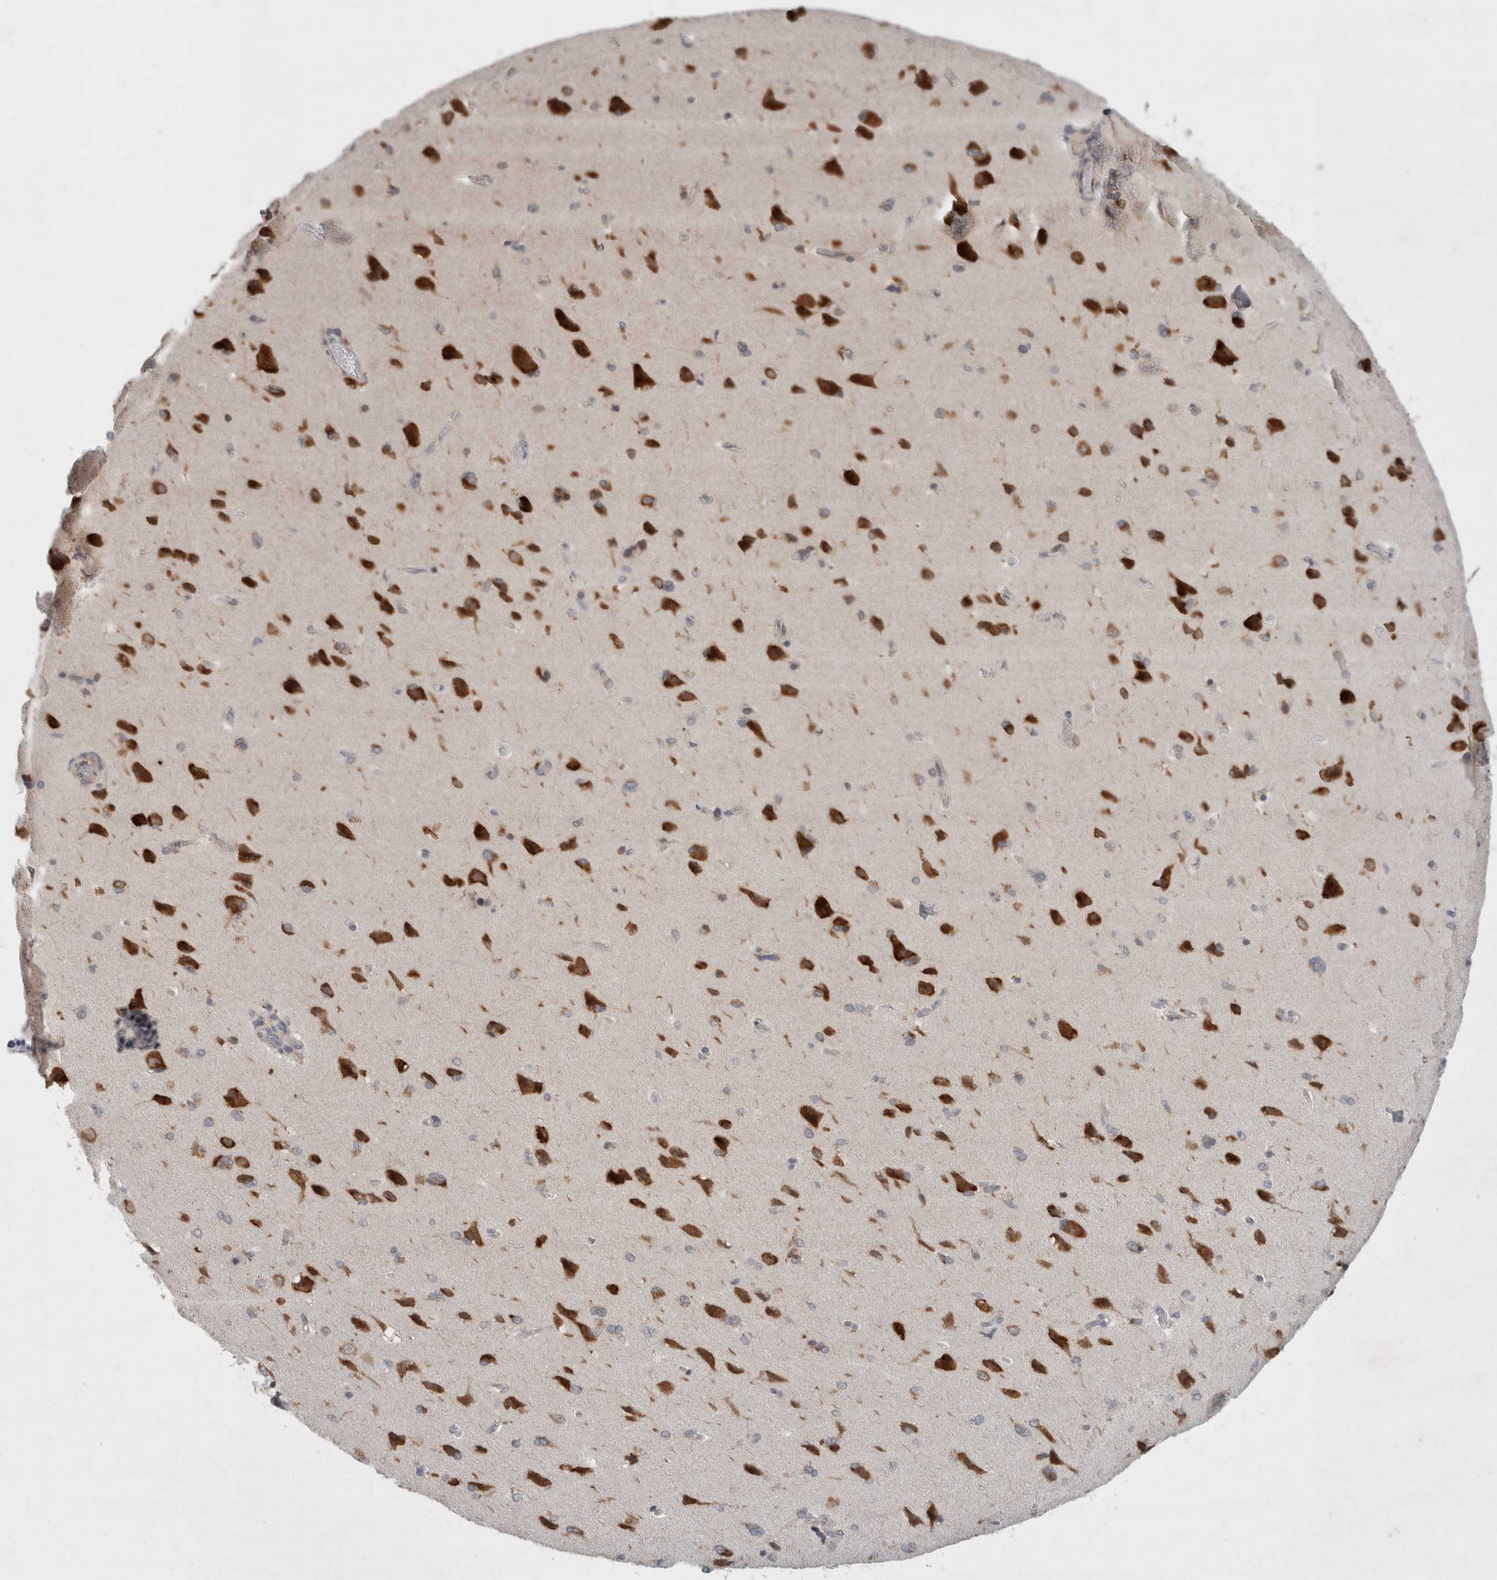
{"staining": {"intensity": "weak", "quantity": ">75%", "location": "cytoplasmic/membranous"}, "tissue": "cerebral cortex", "cell_type": "Endothelial cells", "image_type": "normal", "snomed": [{"axis": "morphology", "description": "Normal tissue, NOS"}, {"axis": "topography", "description": "Cerebral cortex"}], "caption": "A brown stain highlights weak cytoplasmic/membranous positivity of a protein in endothelial cells of benign cerebral cortex.", "gene": "RASAL2", "patient": {"sex": "male", "age": 62}}